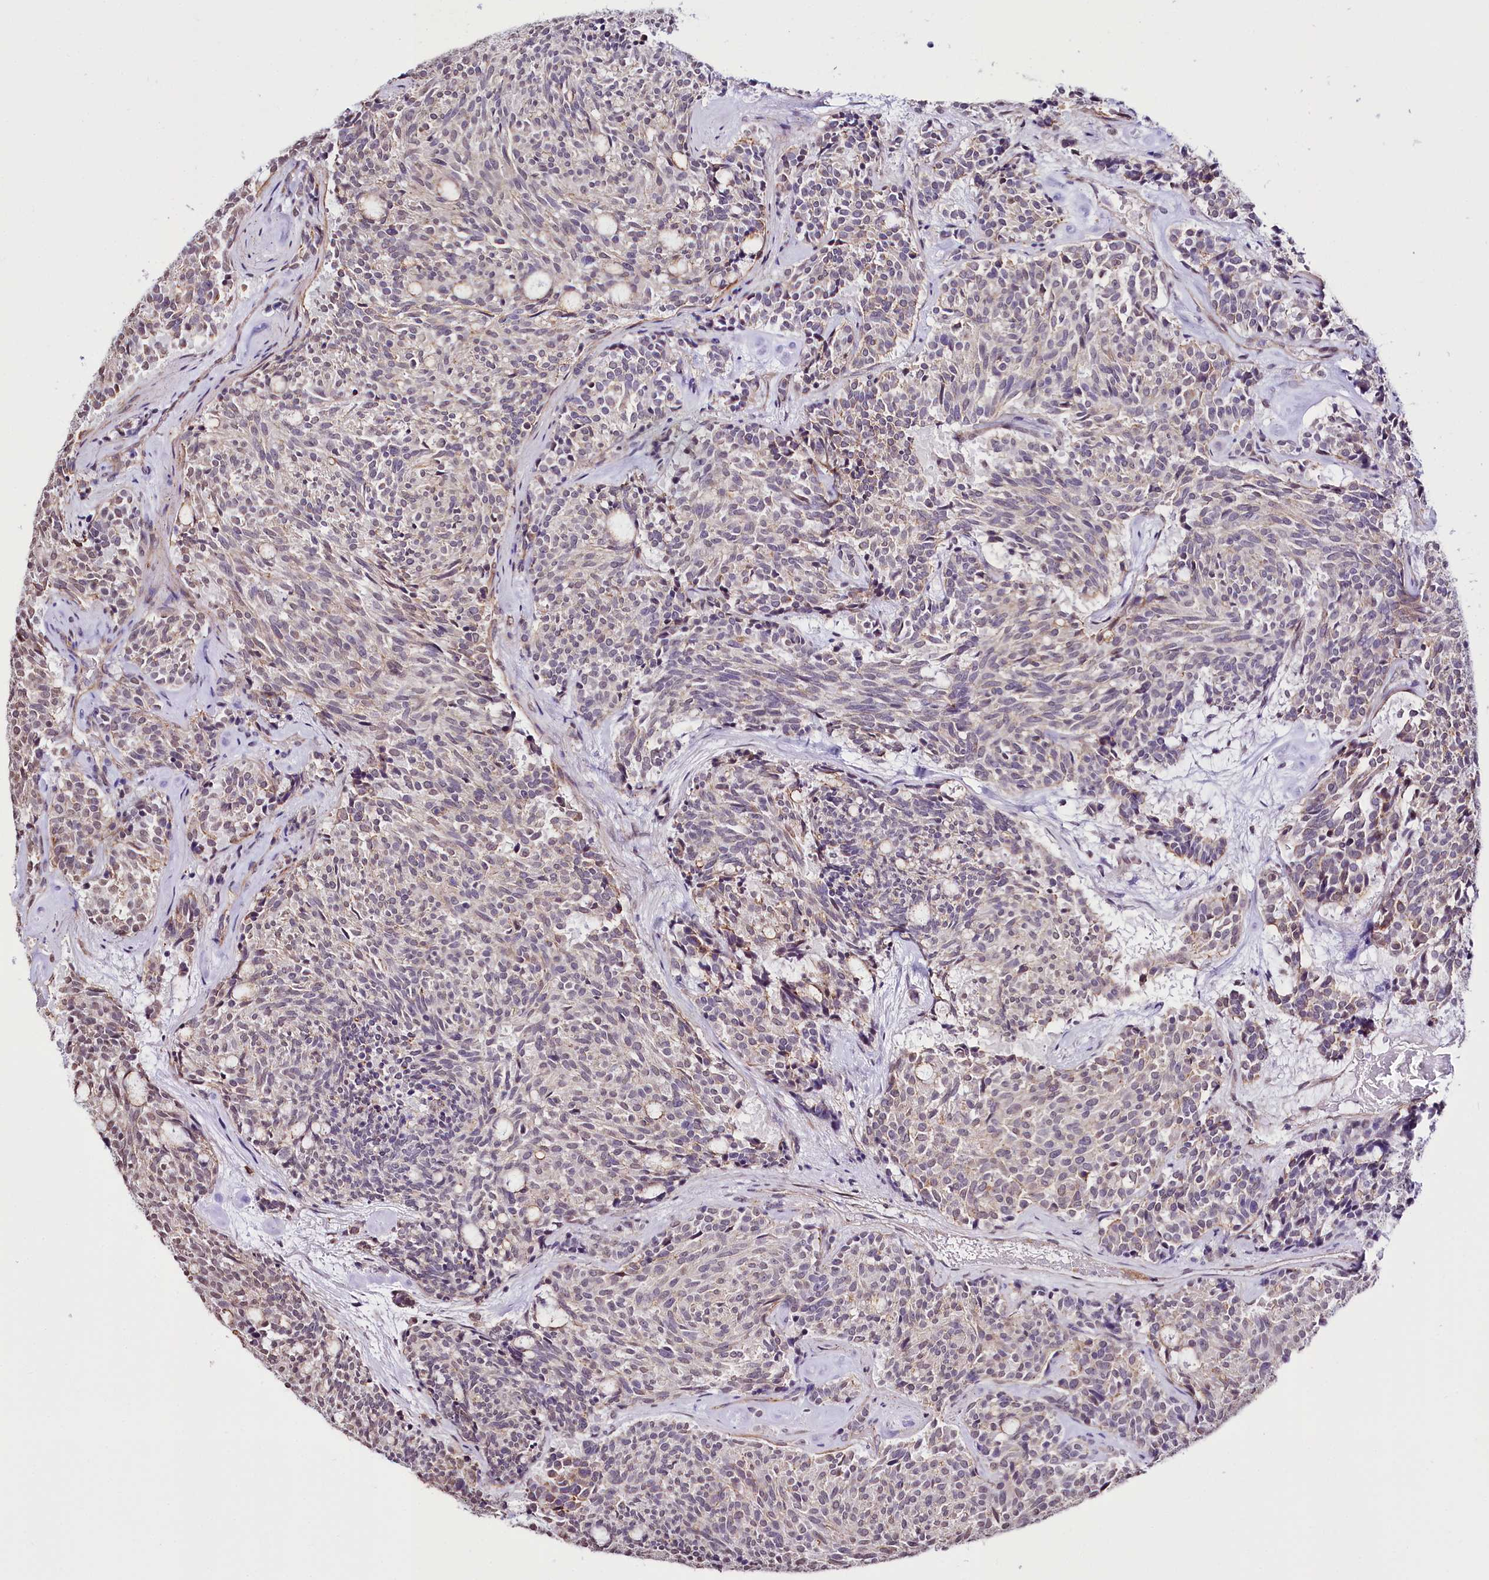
{"staining": {"intensity": "negative", "quantity": "none", "location": "none"}, "tissue": "carcinoid", "cell_type": "Tumor cells", "image_type": "cancer", "snomed": [{"axis": "morphology", "description": "Carcinoid, malignant, NOS"}, {"axis": "topography", "description": "Pancreas"}], "caption": "This is a histopathology image of immunohistochemistry staining of carcinoid, which shows no expression in tumor cells. (DAB immunohistochemistry (IHC) visualized using brightfield microscopy, high magnification).", "gene": "ST7", "patient": {"sex": "female", "age": 54}}